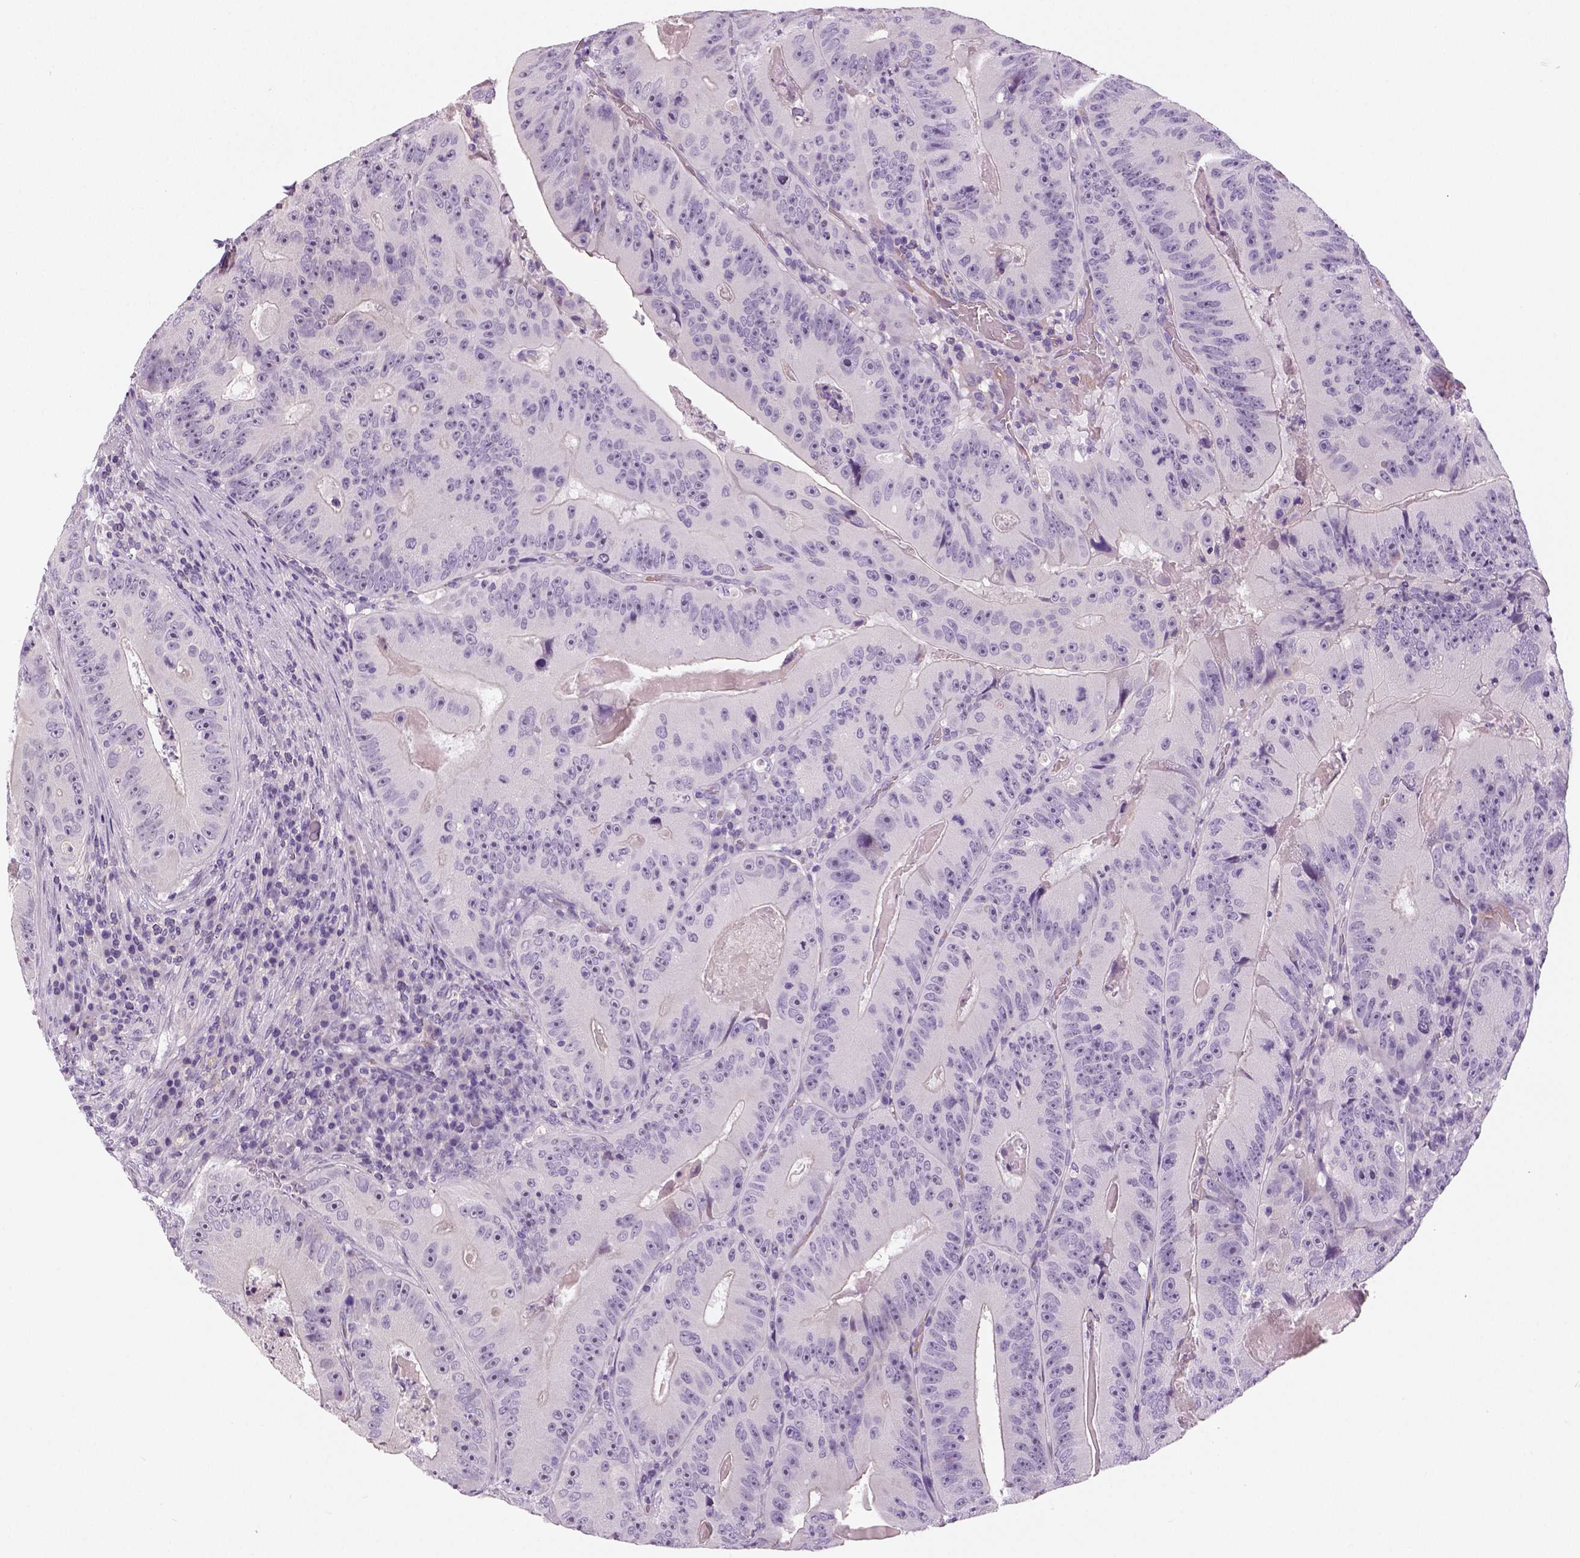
{"staining": {"intensity": "negative", "quantity": "none", "location": "none"}, "tissue": "colorectal cancer", "cell_type": "Tumor cells", "image_type": "cancer", "snomed": [{"axis": "morphology", "description": "Adenocarcinoma, NOS"}, {"axis": "topography", "description": "Colon"}], "caption": "A high-resolution photomicrograph shows IHC staining of colorectal adenocarcinoma, which displays no significant expression in tumor cells. The staining is performed using DAB (3,3'-diaminobenzidine) brown chromogen with nuclei counter-stained in using hematoxylin.", "gene": "TSPAN7", "patient": {"sex": "female", "age": 86}}